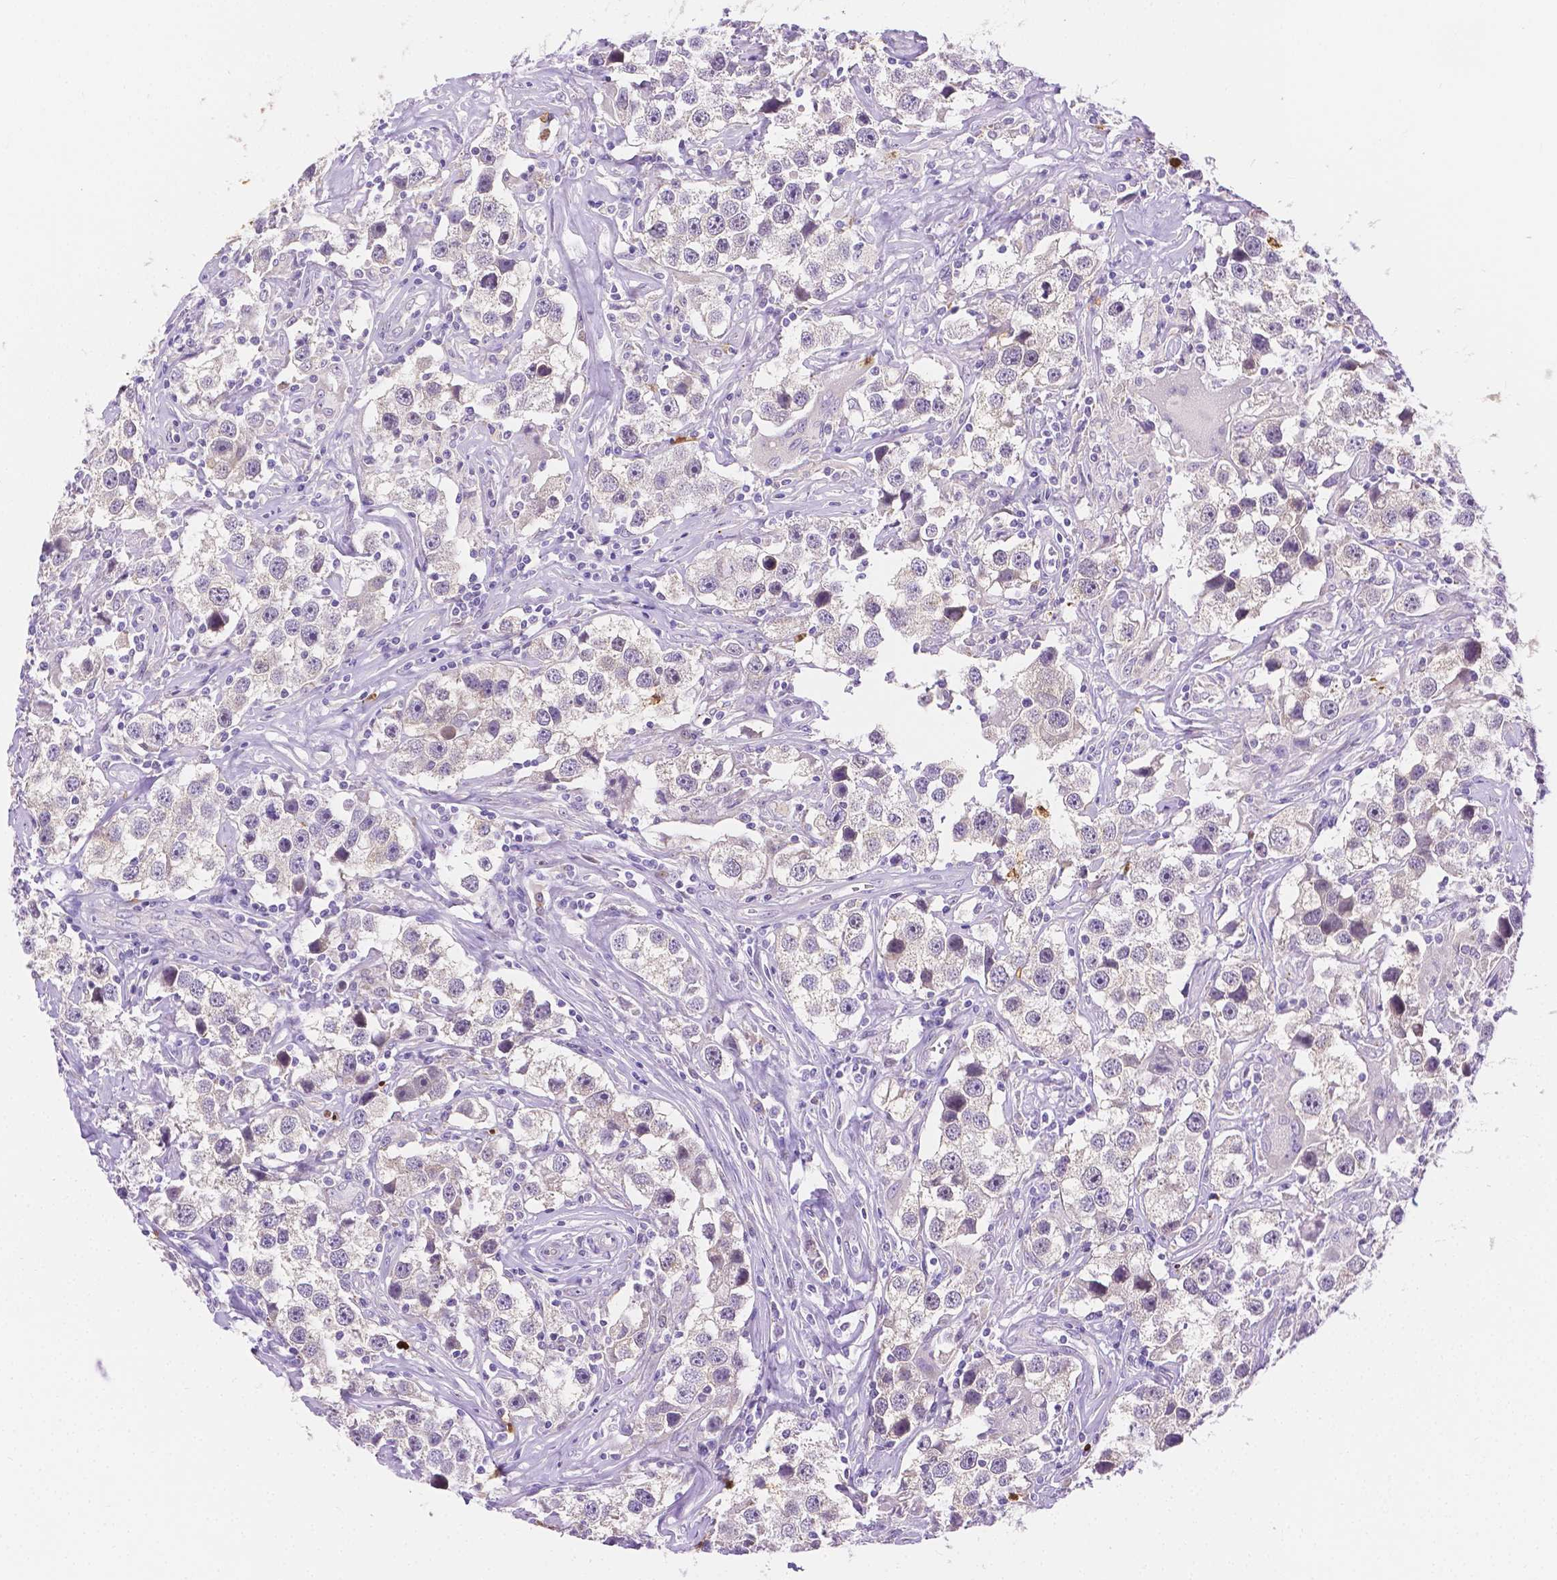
{"staining": {"intensity": "weak", "quantity": "25%-75%", "location": "cytoplasmic/membranous"}, "tissue": "testis cancer", "cell_type": "Tumor cells", "image_type": "cancer", "snomed": [{"axis": "morphology", "description": "Seminoma, NOS"}, {"axis": "topography", "description": "Testis"}], "caption": "The photomicrograph reveals immunohistochemical staining of testis cancer. There is weak cytoplasmic/membranous positivity is seen in approximately 25%-75% of tumor cells. The staining is performed using DAB brown chromogen to label protein expression. The nuclei are counter-stained blue using hematoxylin.", "gene": "ZNRD2", "patient": {"sex": "male", "age": 49}}